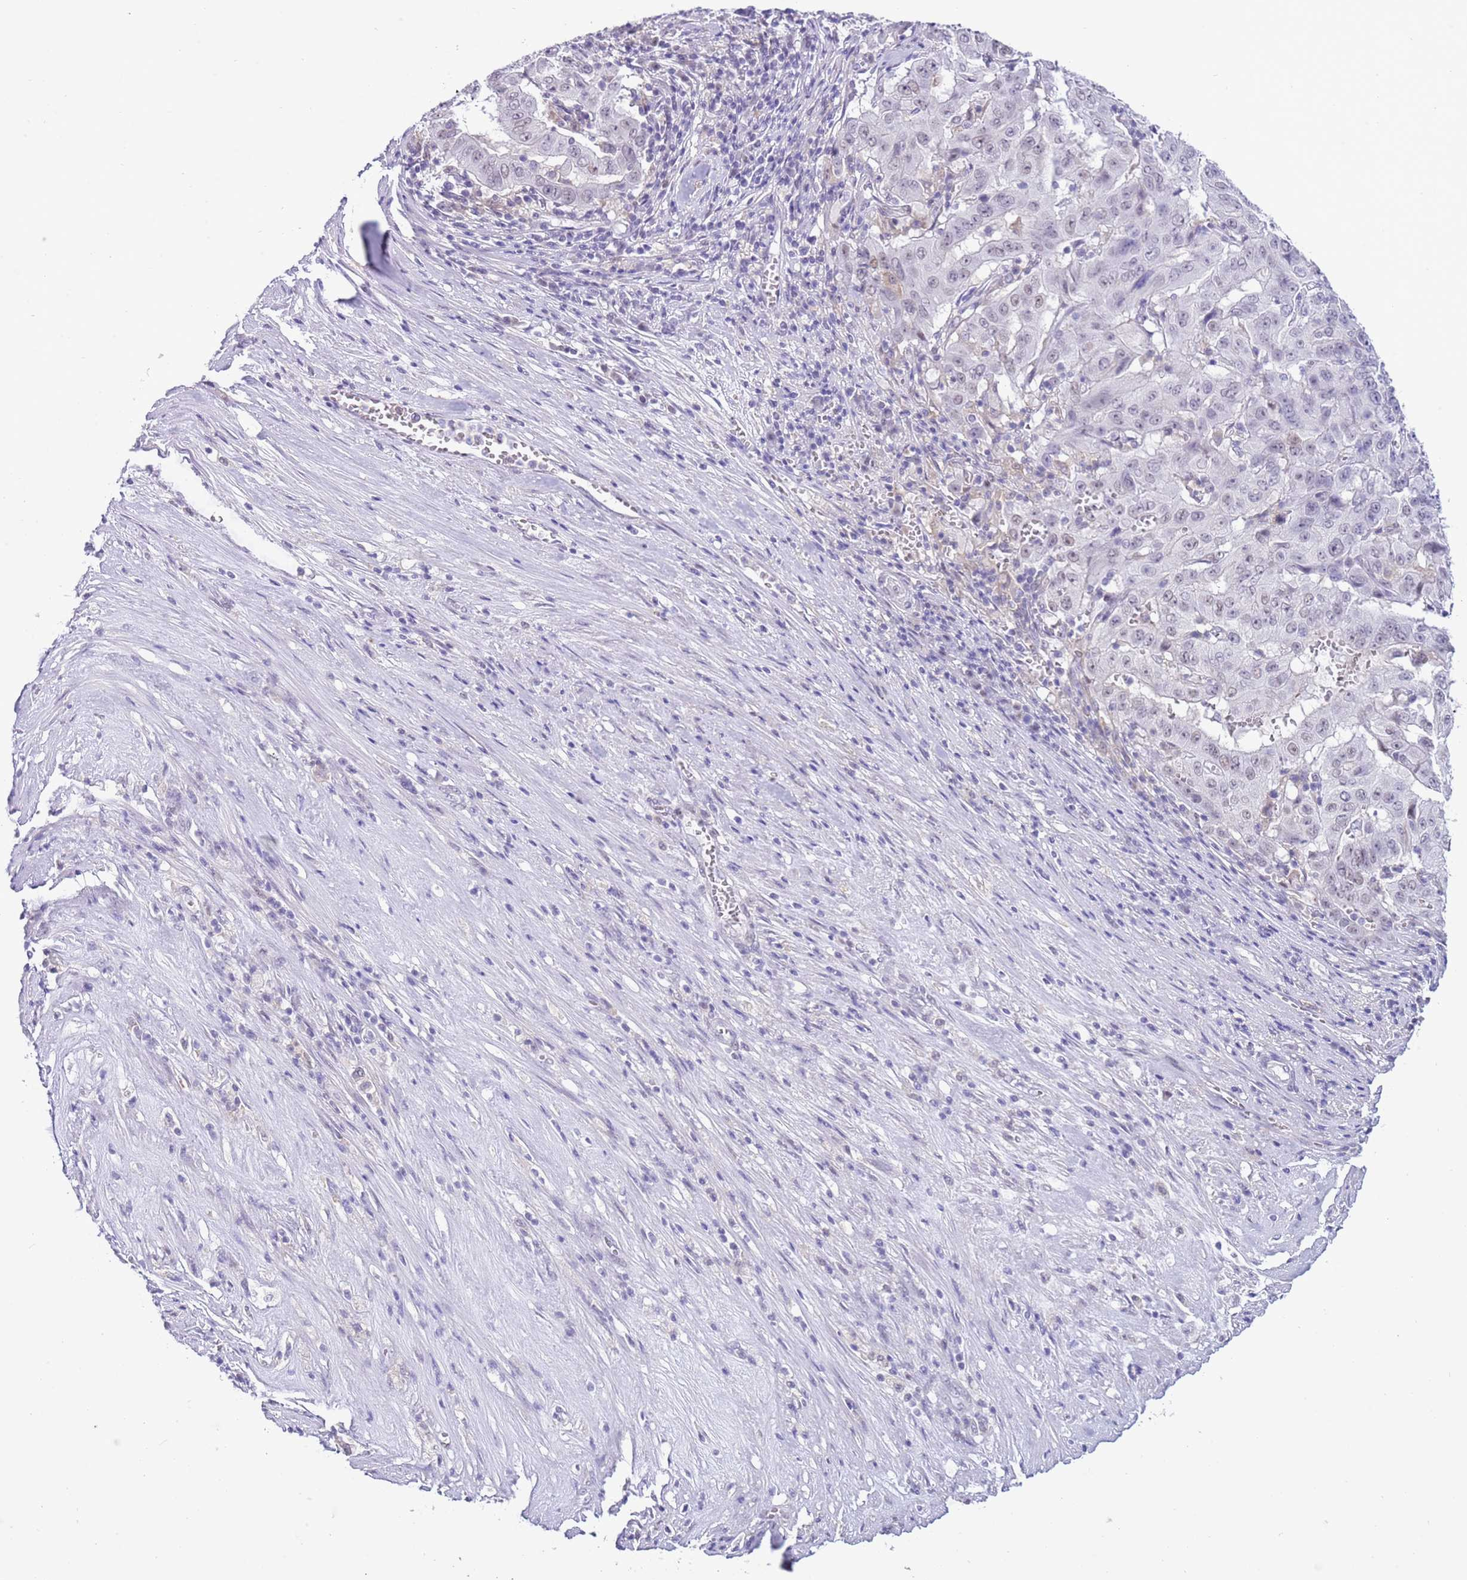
{"staining": {"intensity": "negative", "quantity": "none", "location": "none"}, "tissue": "pancreatic cancer", "cell_type": "Tumor cells", "image_type": "cancer", "snomed": [{"axis": "morphology", "description": "Adenocarcinoma, NOS"}, {"axis": "topography", "description": "Pancreas"}], "caption": "A micrograph of pancreatic cancer (adenocarcinoma) stained for a protein demonstrates no brown staining in tumor cells. (Brightfield microscopy of DAB immunohistochemistry (IHC) at high magnification).", "gene": "PPP1R17", "patient": {"sex": "male", "age": 63}}